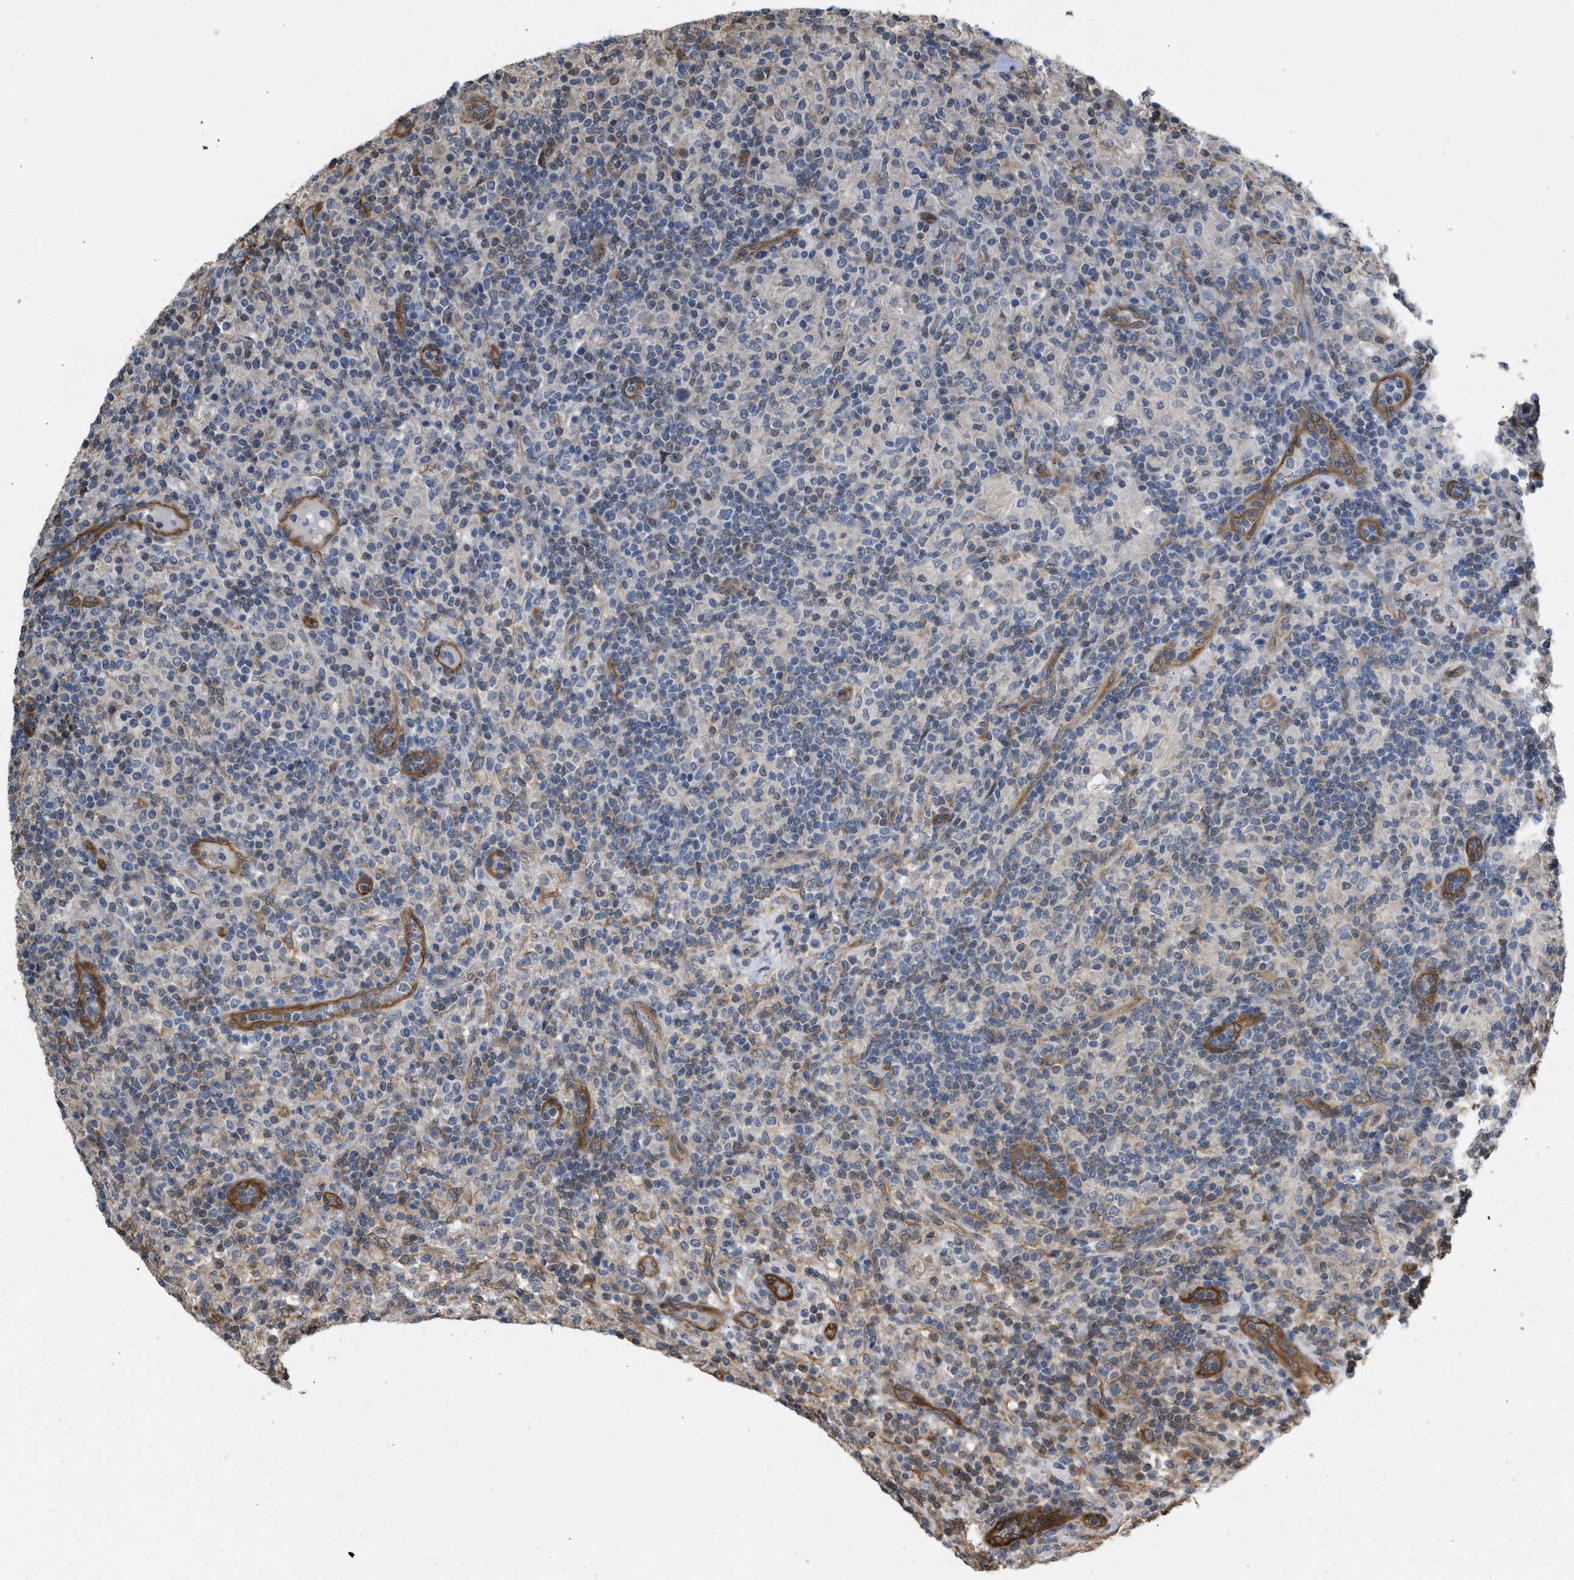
{"staining": {"intensity": "negative", "quantity": "none", "location": "none"}, "tissue": "lymphoma", "cell_type": "Tumor cells", "image_type": "cancer", "snomed": [{"axis": "morphology", "description": "Hodgkin's disease, NOS"}, {"axis": "topography", "description": "Lymph node"}], "caption": "DAB immunohistochemical staining of Hodgkin's disease displays no significant positivity in tumor cells.", "gene": "BAG3", "patient": {"sex": "male", "age": 70}}